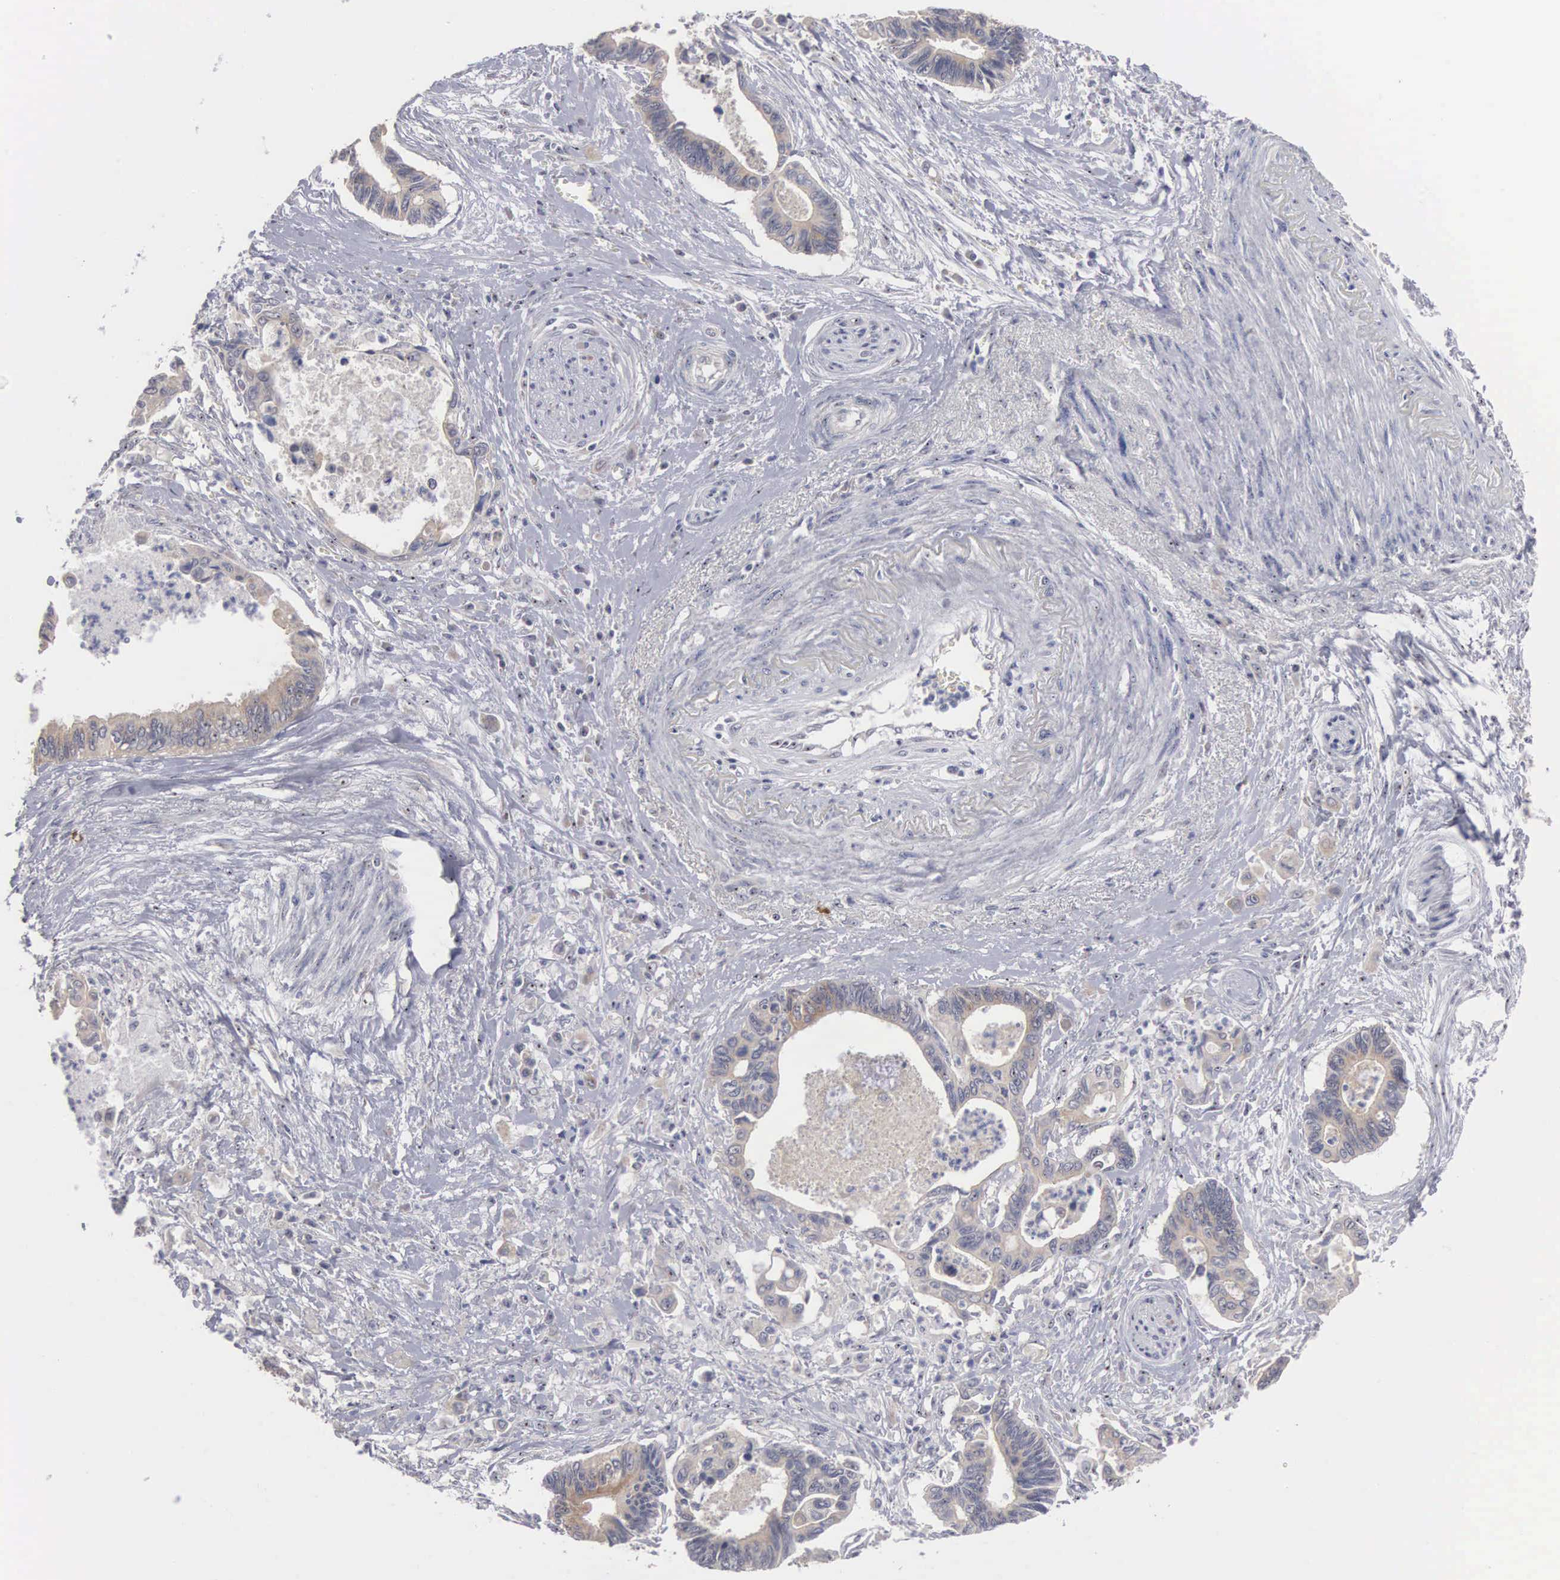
{"staining": {"intensity": "weak", "quantity": "25%-75%", "location": "cytoplasmic/membranous"}, "tissue": "pancreatic cancer", "cell_type": "Tumor cells", "image_type": "cancer", "snomed": [{"axis": "morphology", "description": "Adenocarcinoma, NOS"}, {"axis": "topography", "description": "Pancreas"}], "caption": "Protein analysis of pancreatic cancer tissue reveals weak cytoplasmic/membranous staining in approximately 25%-75% of tumor cells.", "gene": "AMN", "patient": {"sex": "female", "age": 70}}